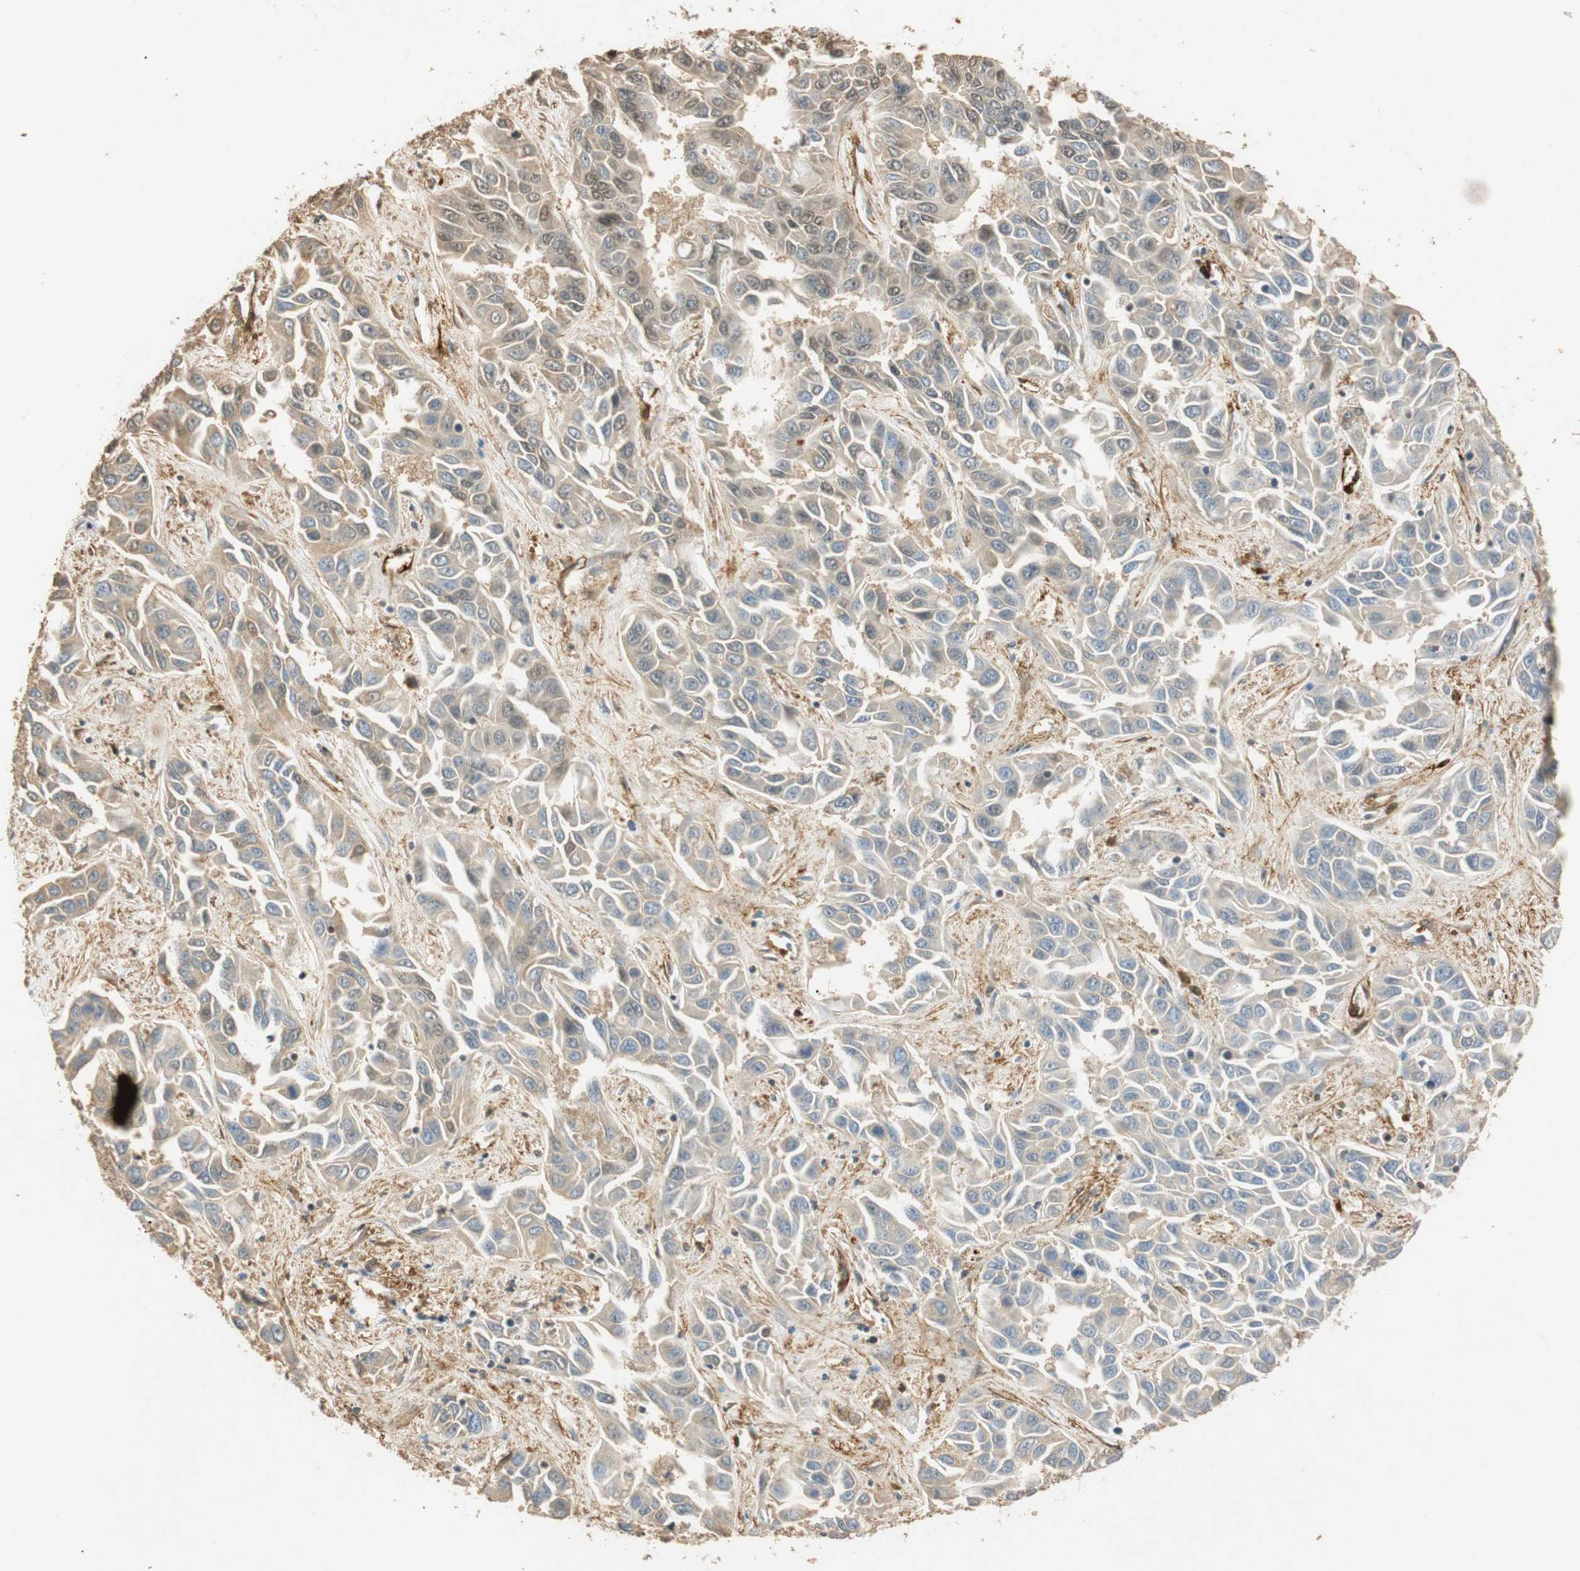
{"staining": {"intensity": "negative", "quantity": "none", "location": "none"}, "tissue": "liver cancer", "cell_type": "Tumor cells", "image_type": "cancer", "snomed": [{"axis": "morphology", "description": "Cholangiocarcinoma"}, {"axis": "topography", "description": "Liver"}], "caption": "DAB immunohistochemical staining of liver cancer demonstrates no significant expression in tumor cells.", "gene": "NES", "patient": {"sex": "female", "age": 52}}